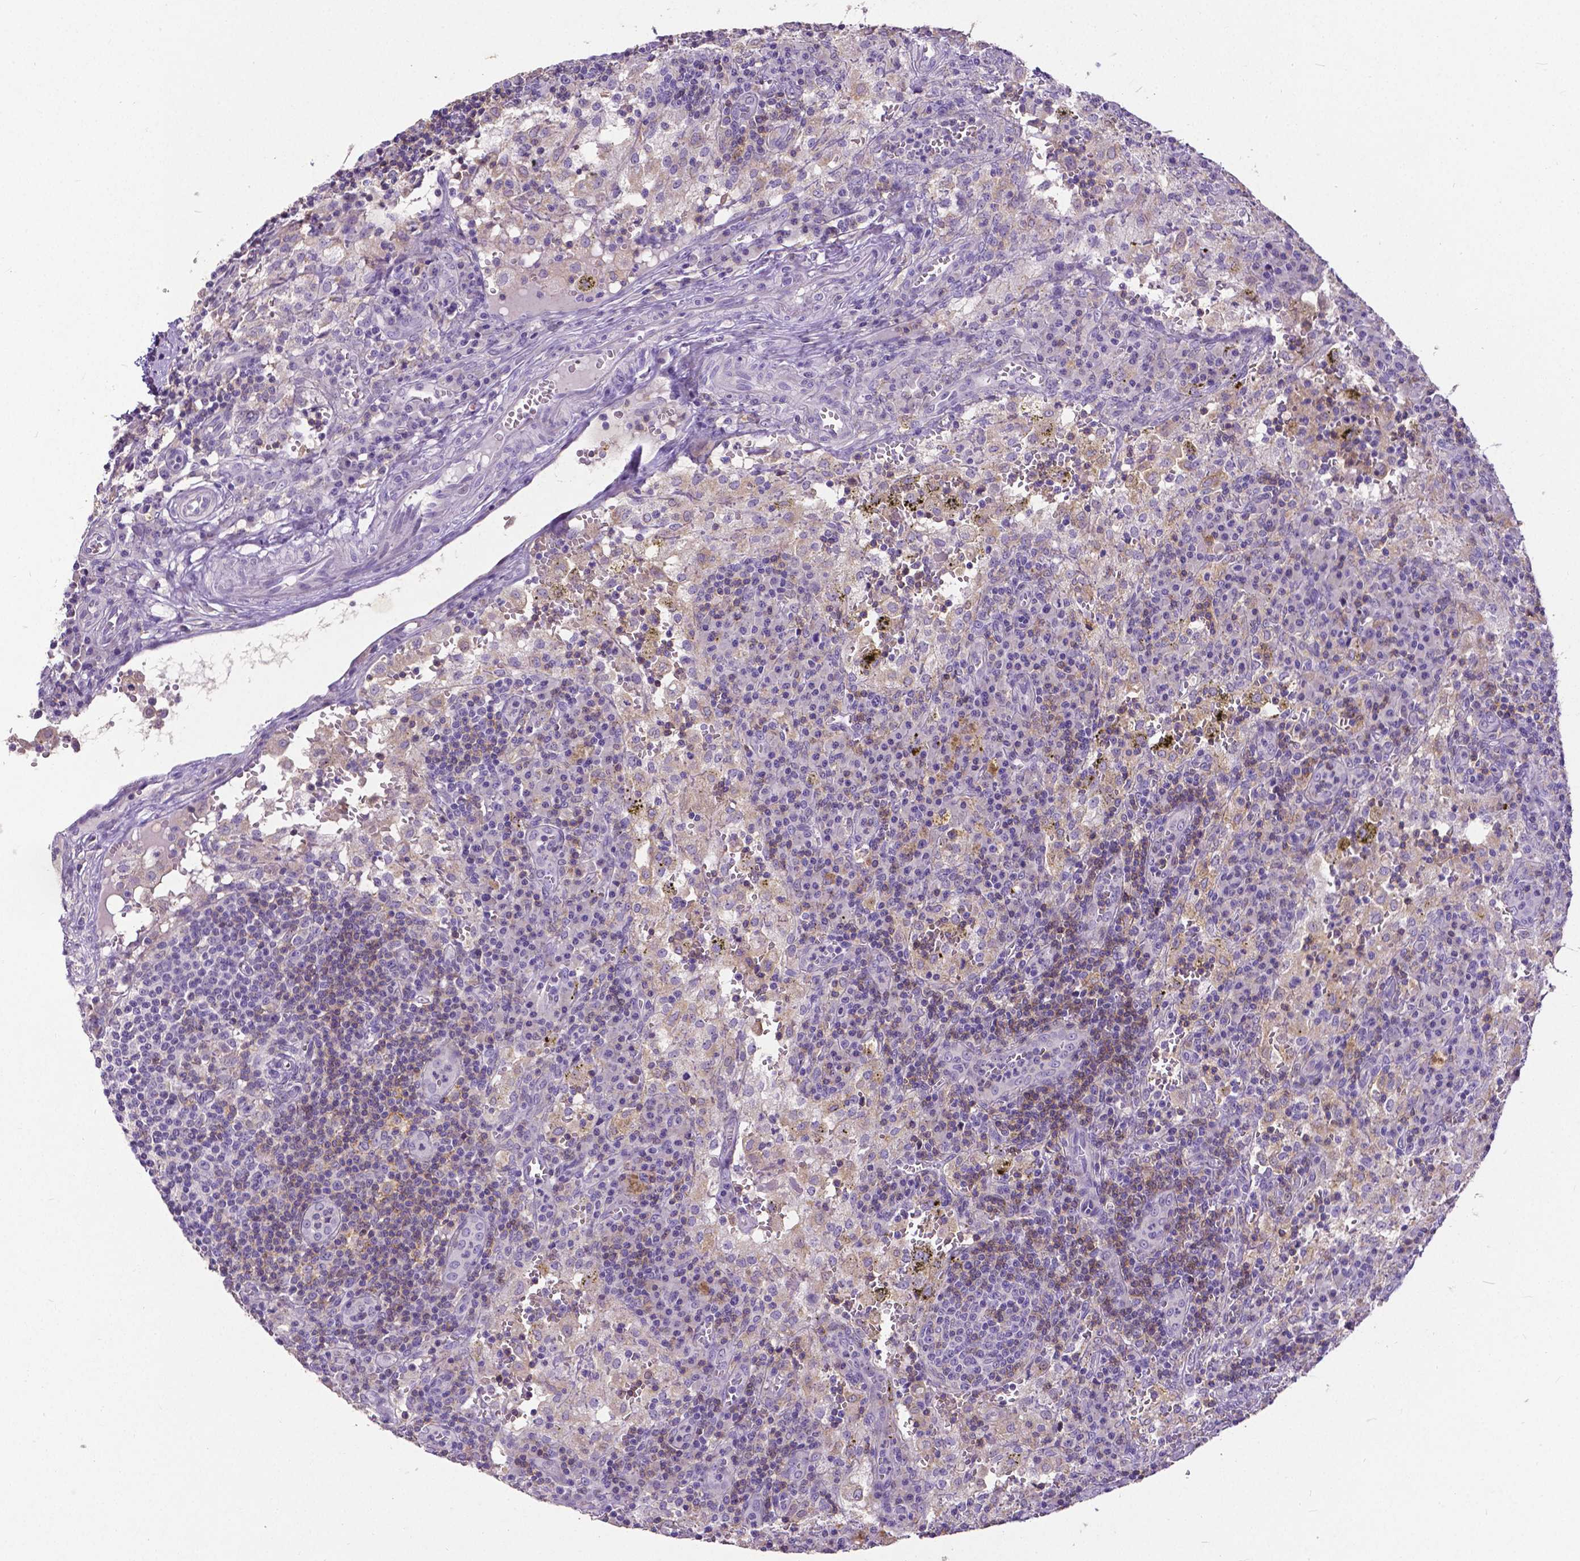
{"staining": {"intensity": "negative", "quantity": "none", "location": "none"}, "tissue": "lymph node", "cell_type": "Germinal center cells", "image_type": "normal", "snomed": [{"axis": "morphology", "description": "Normal tissue, NOS"}, {"axis": "topography", "description": "Lymph node"}], "caption": "The immunohistochemistry (IHC) image has no significant staining in germinal center cells of lymph node. (Stains: DAB IHC with hematoxylin counter stain, Microscopy: brightfield microscopy at high magnification).", "gene": "CD4", "patient": {"sex": "male", "age": 62}}